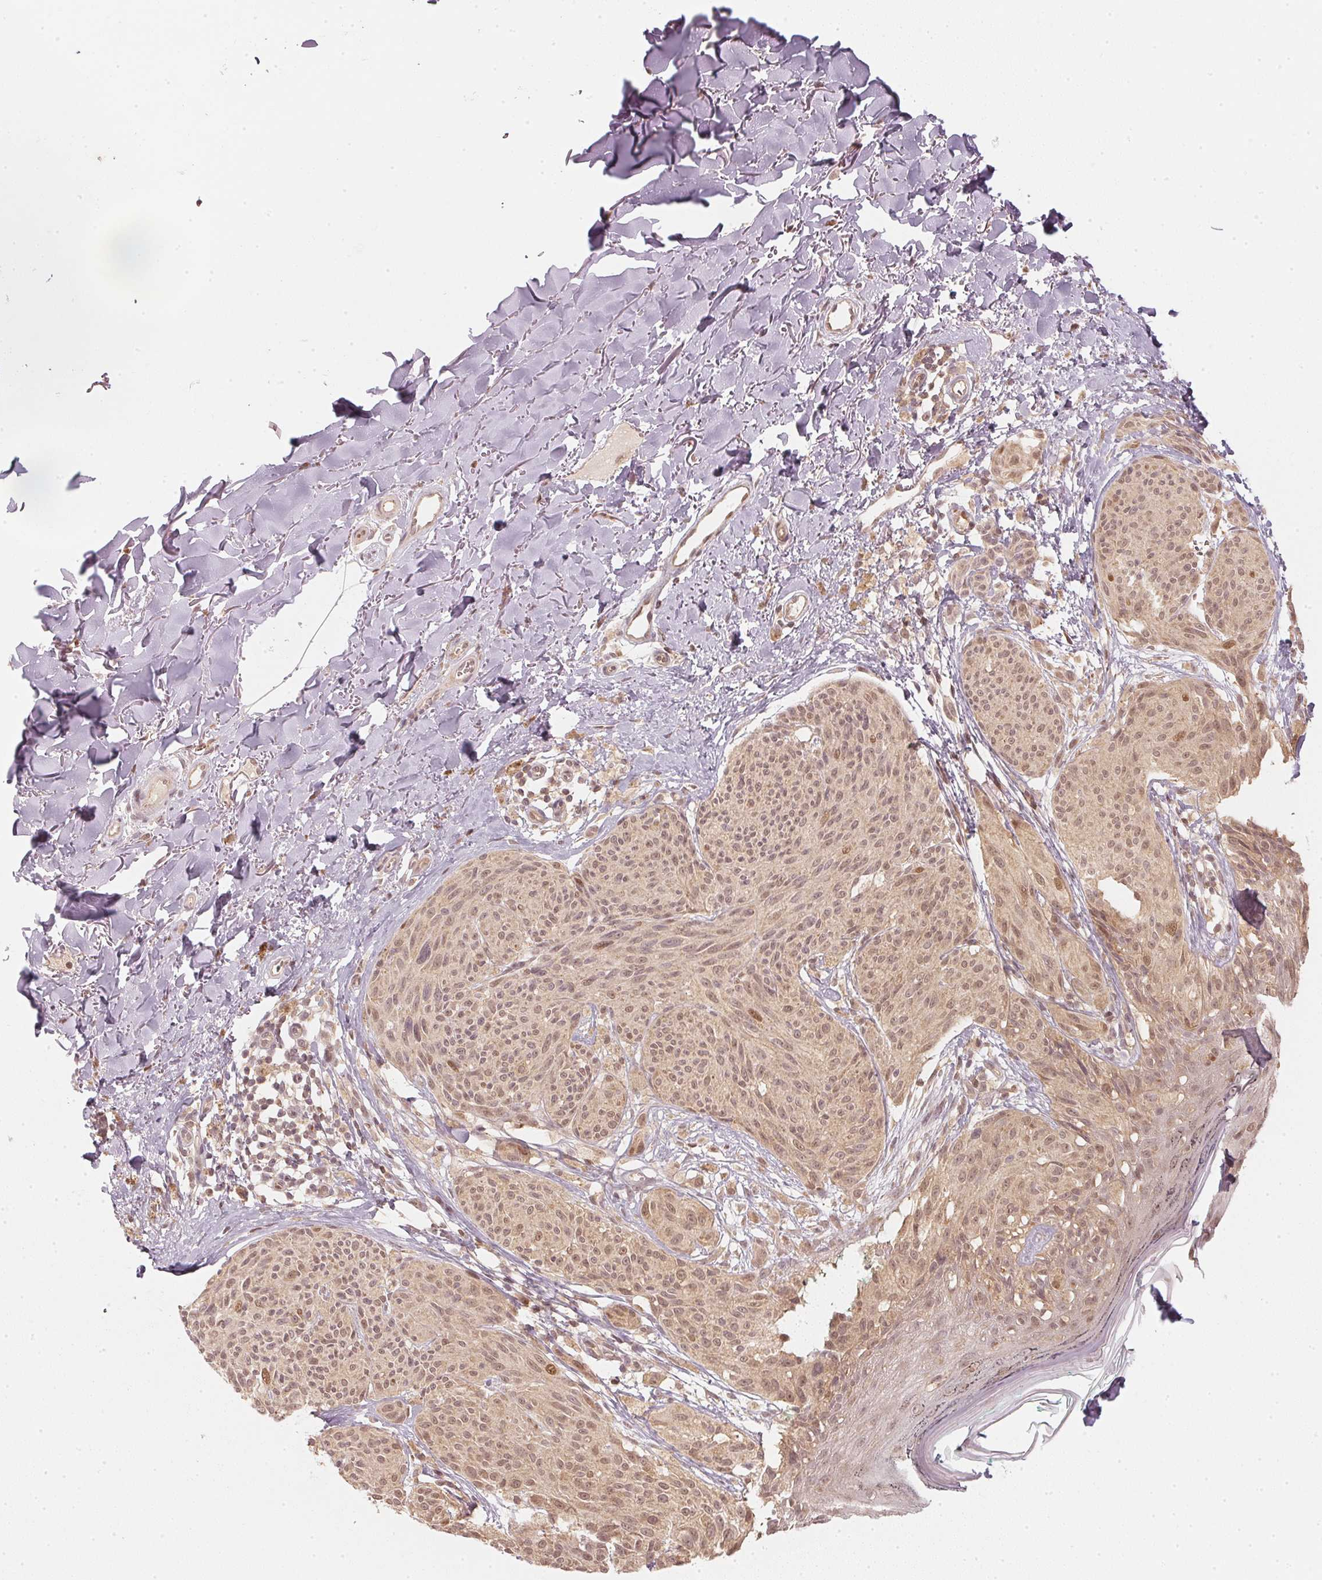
{"staining": {"intensity": "weak", "quantity": ">75%", "location": "cytoplasmic/membranous,nuclear"}, "tissue": "melanoma", "cell_type": "Tumor cells", "image_type": "cancer", "snomed": [{"axis": "morphology", "description": "Malignant melanoma, NOS"}, {"axis": "topography", "description": "Skin"}], "caption": "Human malignant melanoma stained with a protein marker displays weak staining in tumor cells.", "gene": "UBE2L3", "patient": {"sex": "female", "age": 87}}